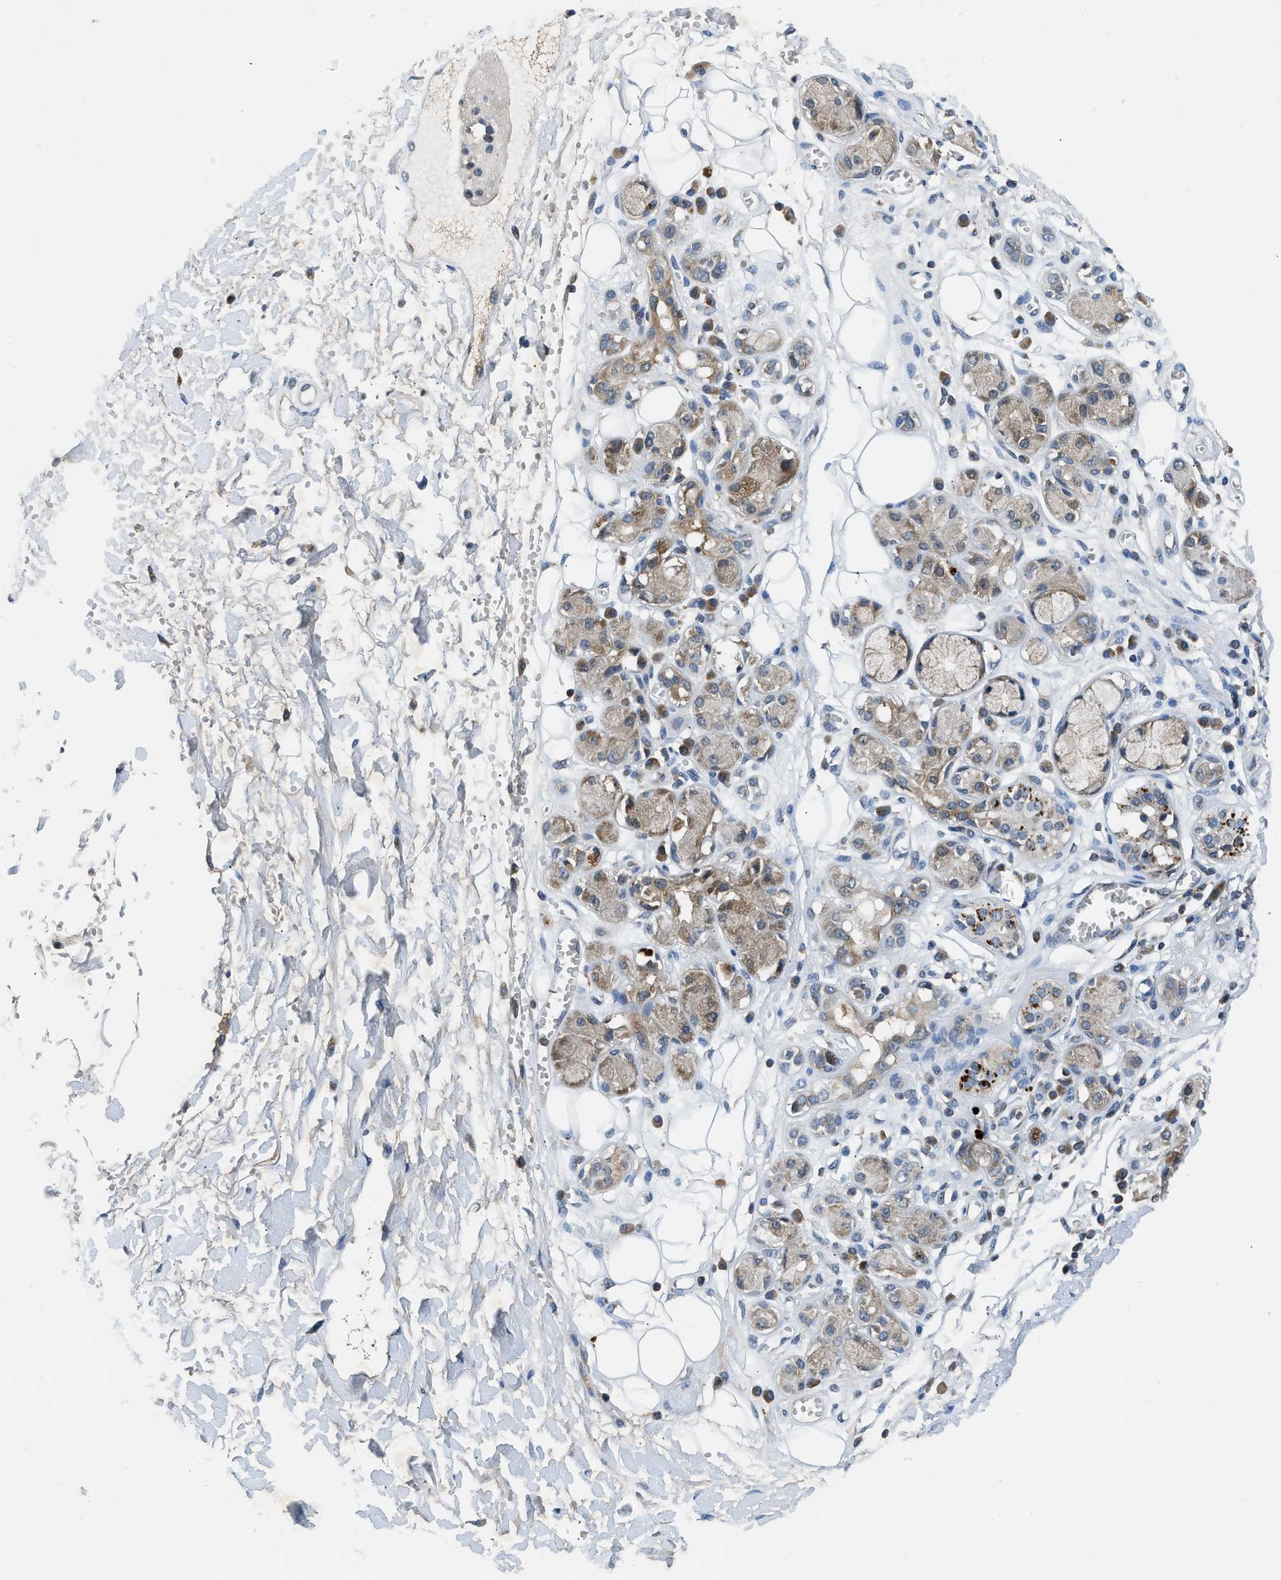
{"staining": {"intensity": "negative", "quantity": "none", "location": "none"}, "tissue": "adipose tissue", "cell_type": "Adipocytes", "image_type": "normal", "snomed": [{"axis": "morphology", "description": "Normal tissue, NOS"}, {"axis": "morphology", "description": "Inflammation, NOS"}, {"axis": "topography", "description": "Salivary gland"}, {"axis": "topography", "description": "Peripheral nerve tissue"}], "caption": "Adipocytes are negative for brown protein staining in normal adipose tissue. (Brightfield microscopy of DAB (3,3'-diaminobenzidine) immunohistochemistry (IHC) at high magnification).", "gene": "PAFAH2", "patient": {"sex": "female", "age": 75}}